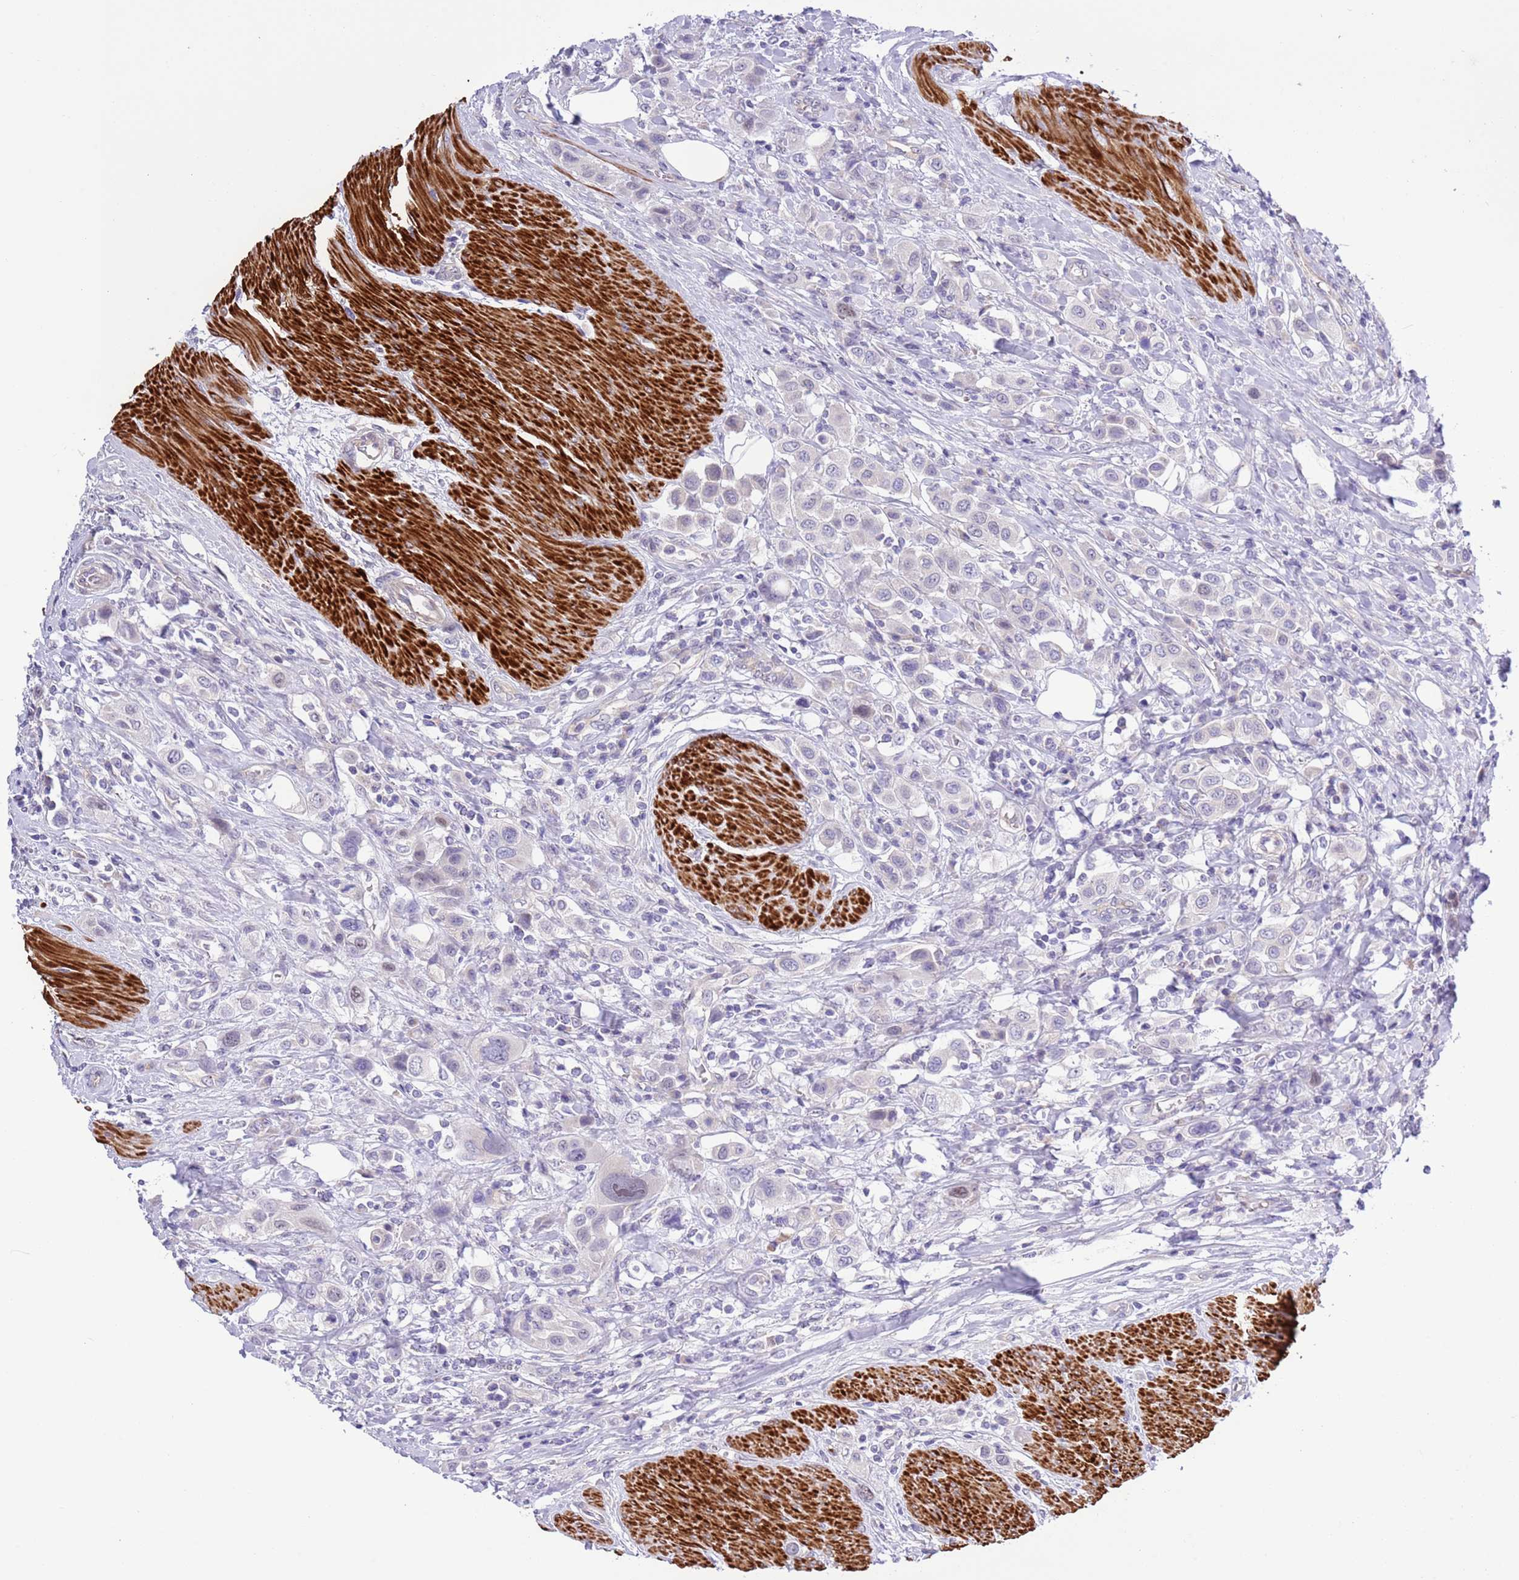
{"staining": {"intensity": "negative", "quantity": "none", "location": "none"}, "tissue": "urothelial cancer", "cell_type": "Tumor cells", "image_type": "cancer", "snomed": [{"axis": "morphology", "description": "Urothelial carcinoma, High grade"}, {"axis": "topography", "description": "Urinary bladder"}], "caption": "Urothelial cancer stained for a protein using IHC exhibits no positivity tumor cells.", "gene": "NET1", "patient": {"sex": "male", "age": 50}}